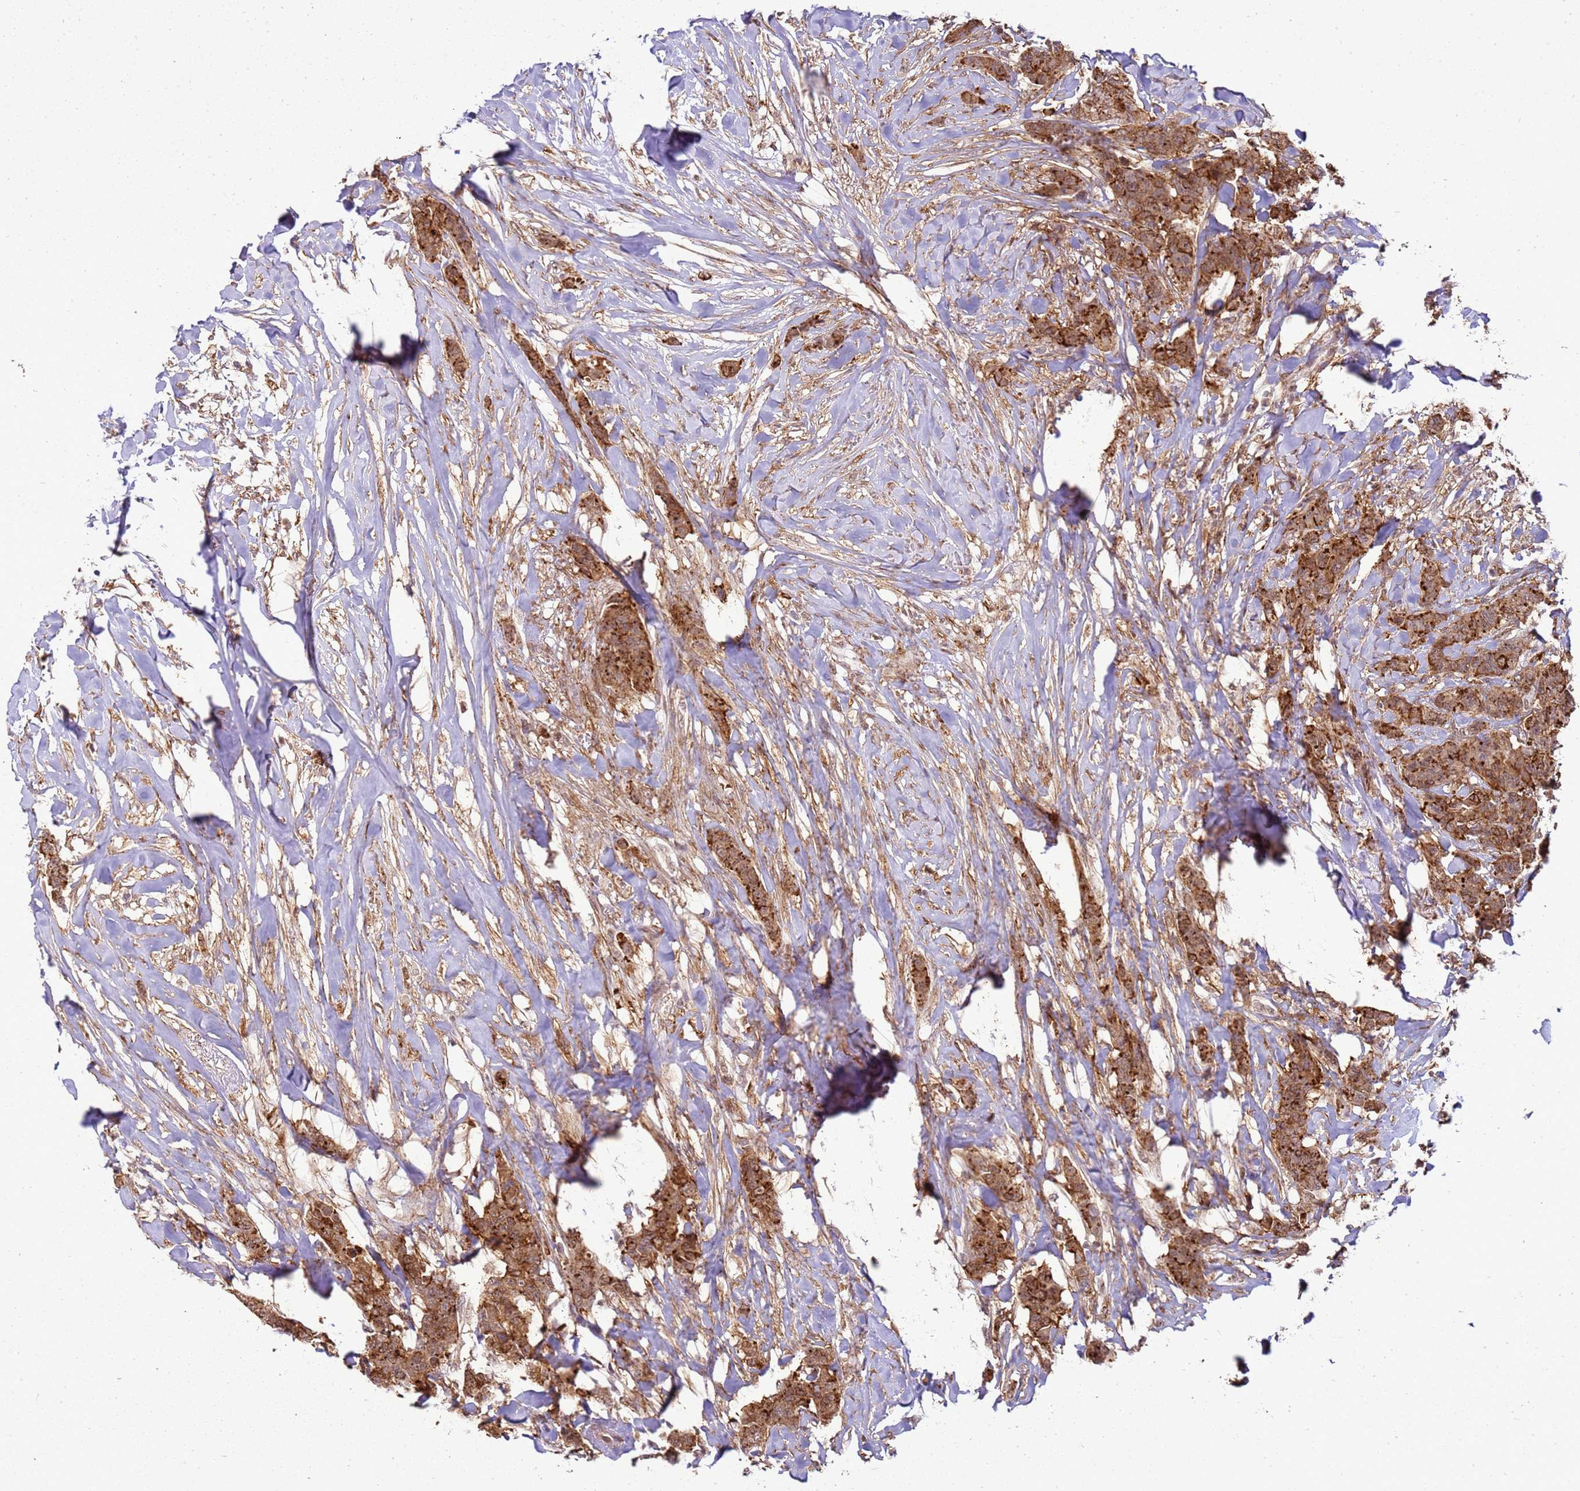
{"staining": {"intensity": "strong", "quantity": ">75%", "location": "cytoplasmic/membranous"}, "tissue": "breast cancer", "cell_type": "Tumor cells", "image_type": "cancer", "snomed": [{"axis": "morphology", "description": "Duct carcinoma"}, {"axis": "topography", "description": "Breast"}], "caption": "Immunohistochemistry (IHC) micrograph of neoplastic tissue: breast infiltrating ductal carcinoma stained using immunohistochemistry (IHC) displays high levels of strong protein expression localized specifically in the cytoplasmic/membranous of tumor cells, appearing as a cytoplasmic/membranous brown color.", "gene": "GABRE", "patient": {"sex": "female", "age": 40}}